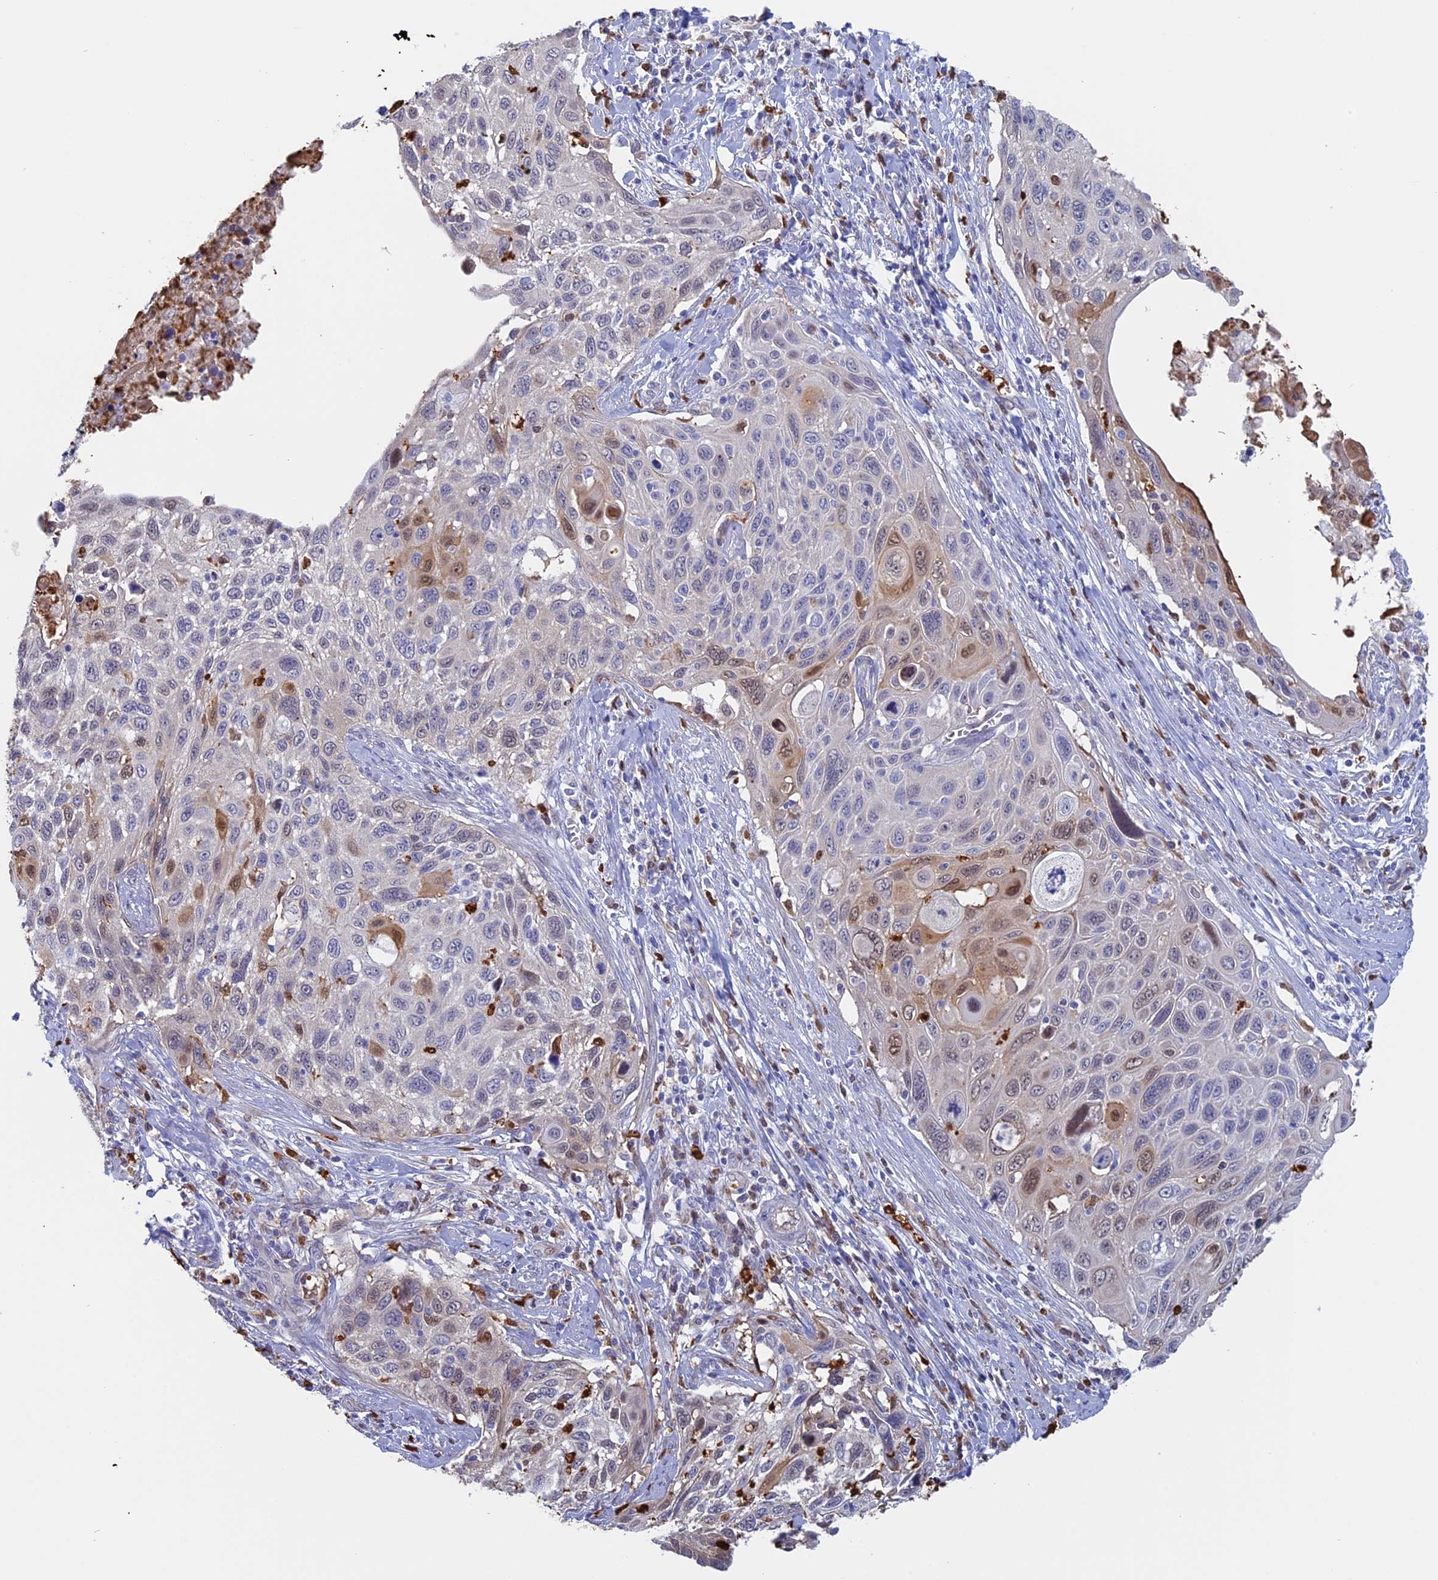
{"staining": {"intensity": "moderate", "quantity": "<25%", "location": "nuclear"}, "tissue": "cervical cancer", "cell_type": "Tumor cells", "image_type": "cancer", "snomed": [{"axis": "morphology", "description": "Squamous cell carcinoma, NOS"}, {"axis": "topography", "description": "Cervix"}], "caption": "Moderate nuclear protein expression is appreciated in about <25% of tumor cells in cervical cancer.", "gene": "SLC26A1", "patient": {"sex": "female", "age": 70}}